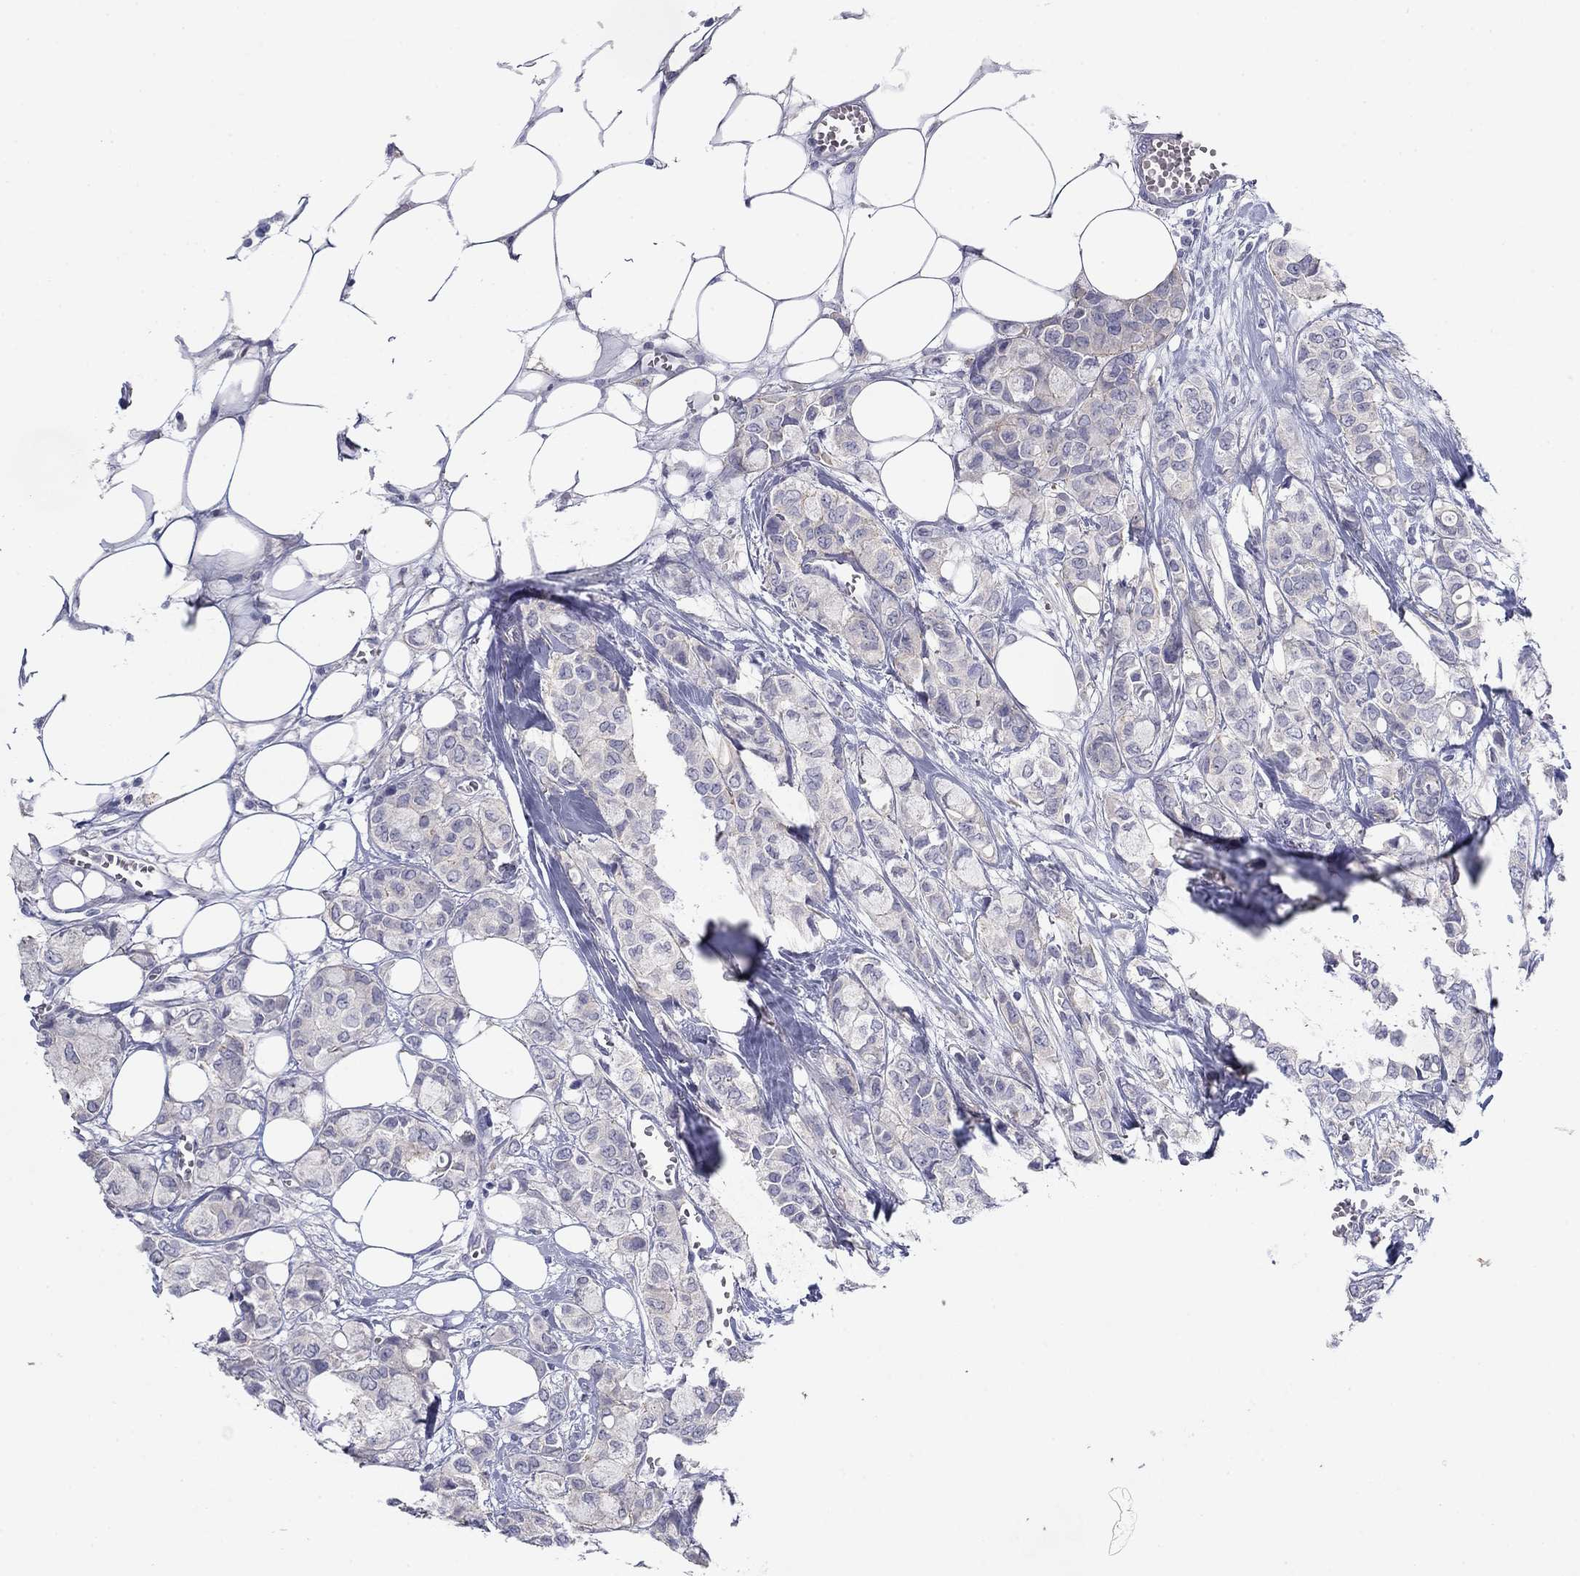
{"staining": {"intensity": "negative", "quantity": "none", "location": "none"}, "tissue": "breast cancer", "cell_type": "Tumor cells", "image_type": "cancer", "snomed": [{"axis": "morphology", "description": "Duct carcinoma"}, {"axis": "topography", "description": "Breast"}], "caption": "High power microscopy image of an IHC micrograph of breast invasive ductal carcinoma, revealing no significant positivity in tumor cells.", "gene": "PLS1", "patient": {"sex": "female", "age": 85}}